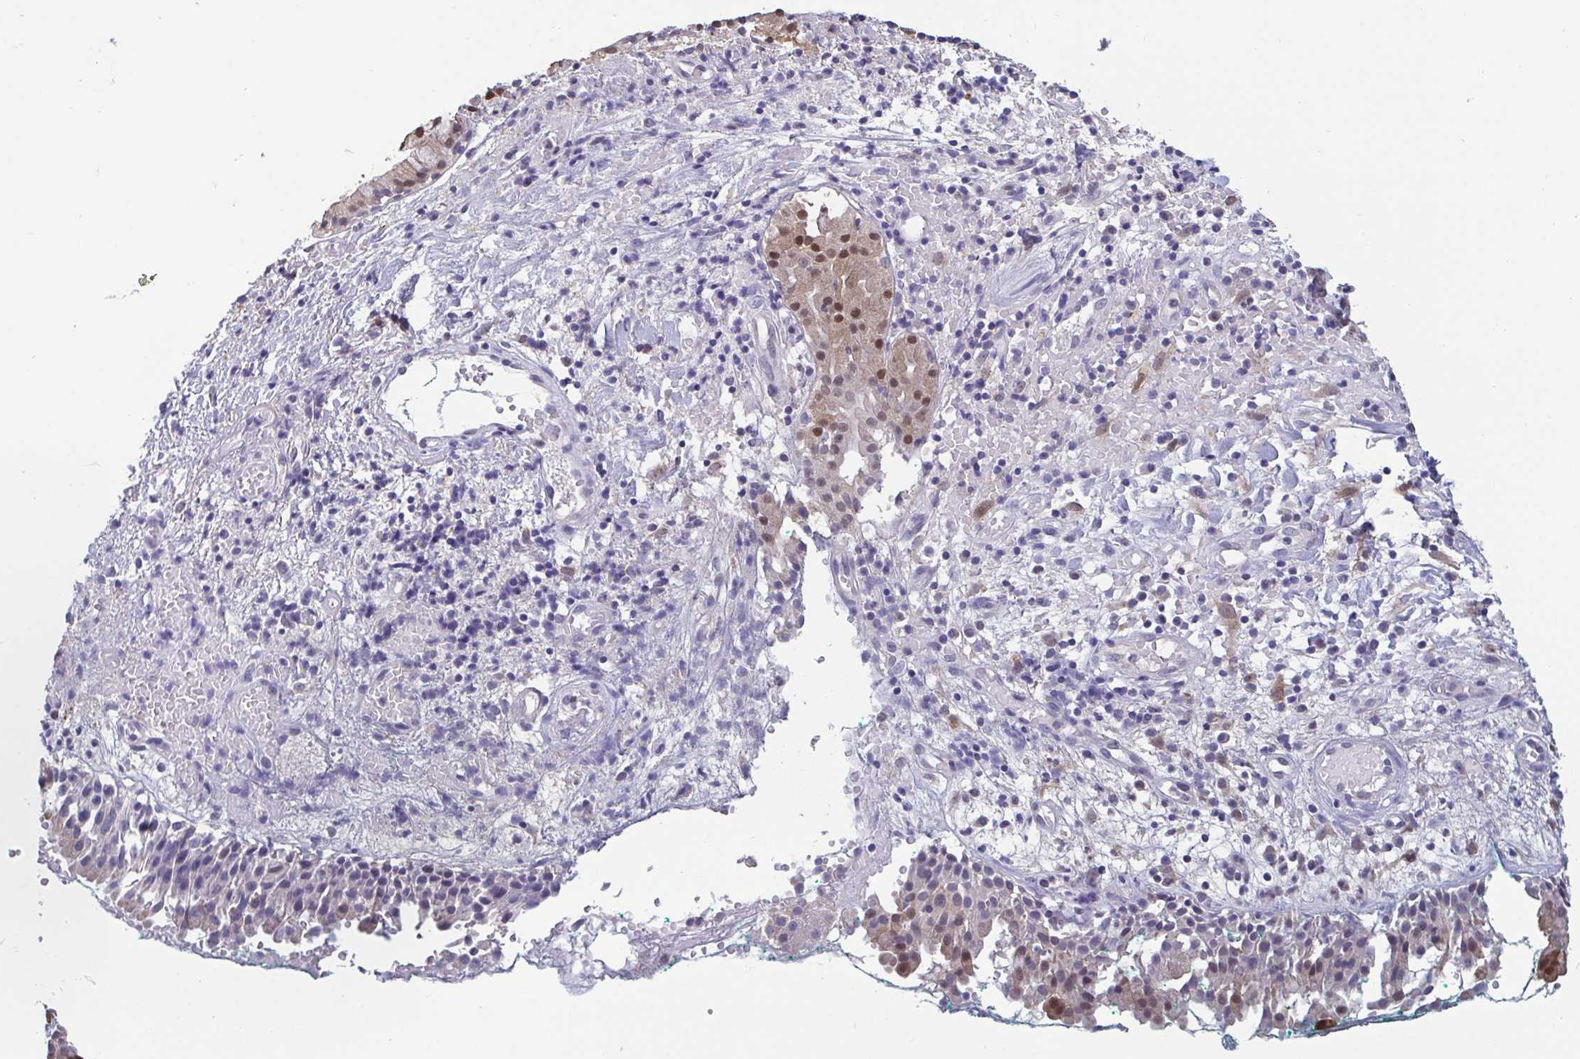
{"staining": {"intensity": "weak", "quantity": "25%-75%", "location": "cytoplasmic/membranous"}, "tissue": "nasopharynx", "cell_type": "Respiratory epithelial cells", "image_type": "normal", "snomed": [{"axis": "morphology", "description": "Normal tissue, NOS"}, {"axis": "morphology", "description": "Basal cell carcinoma"}, {"axis": "topography", "description": "Cartilage tissue"}, {"axis": "topography", "description": "Nasopharynx"}, {"axis": "topography", "description": "Oral tissue"}], "caption": "The histopathology image exhibits staining of benign nasopharynx, revealing weak cytoplasmic/membranous protein expression (brown color) within respiratory epithelial cells. (brown staining indicates protein expression, while blue staining denotes nuclei).", "gene": "IDH1", "patient": {"sex": "female", "age": 77}}